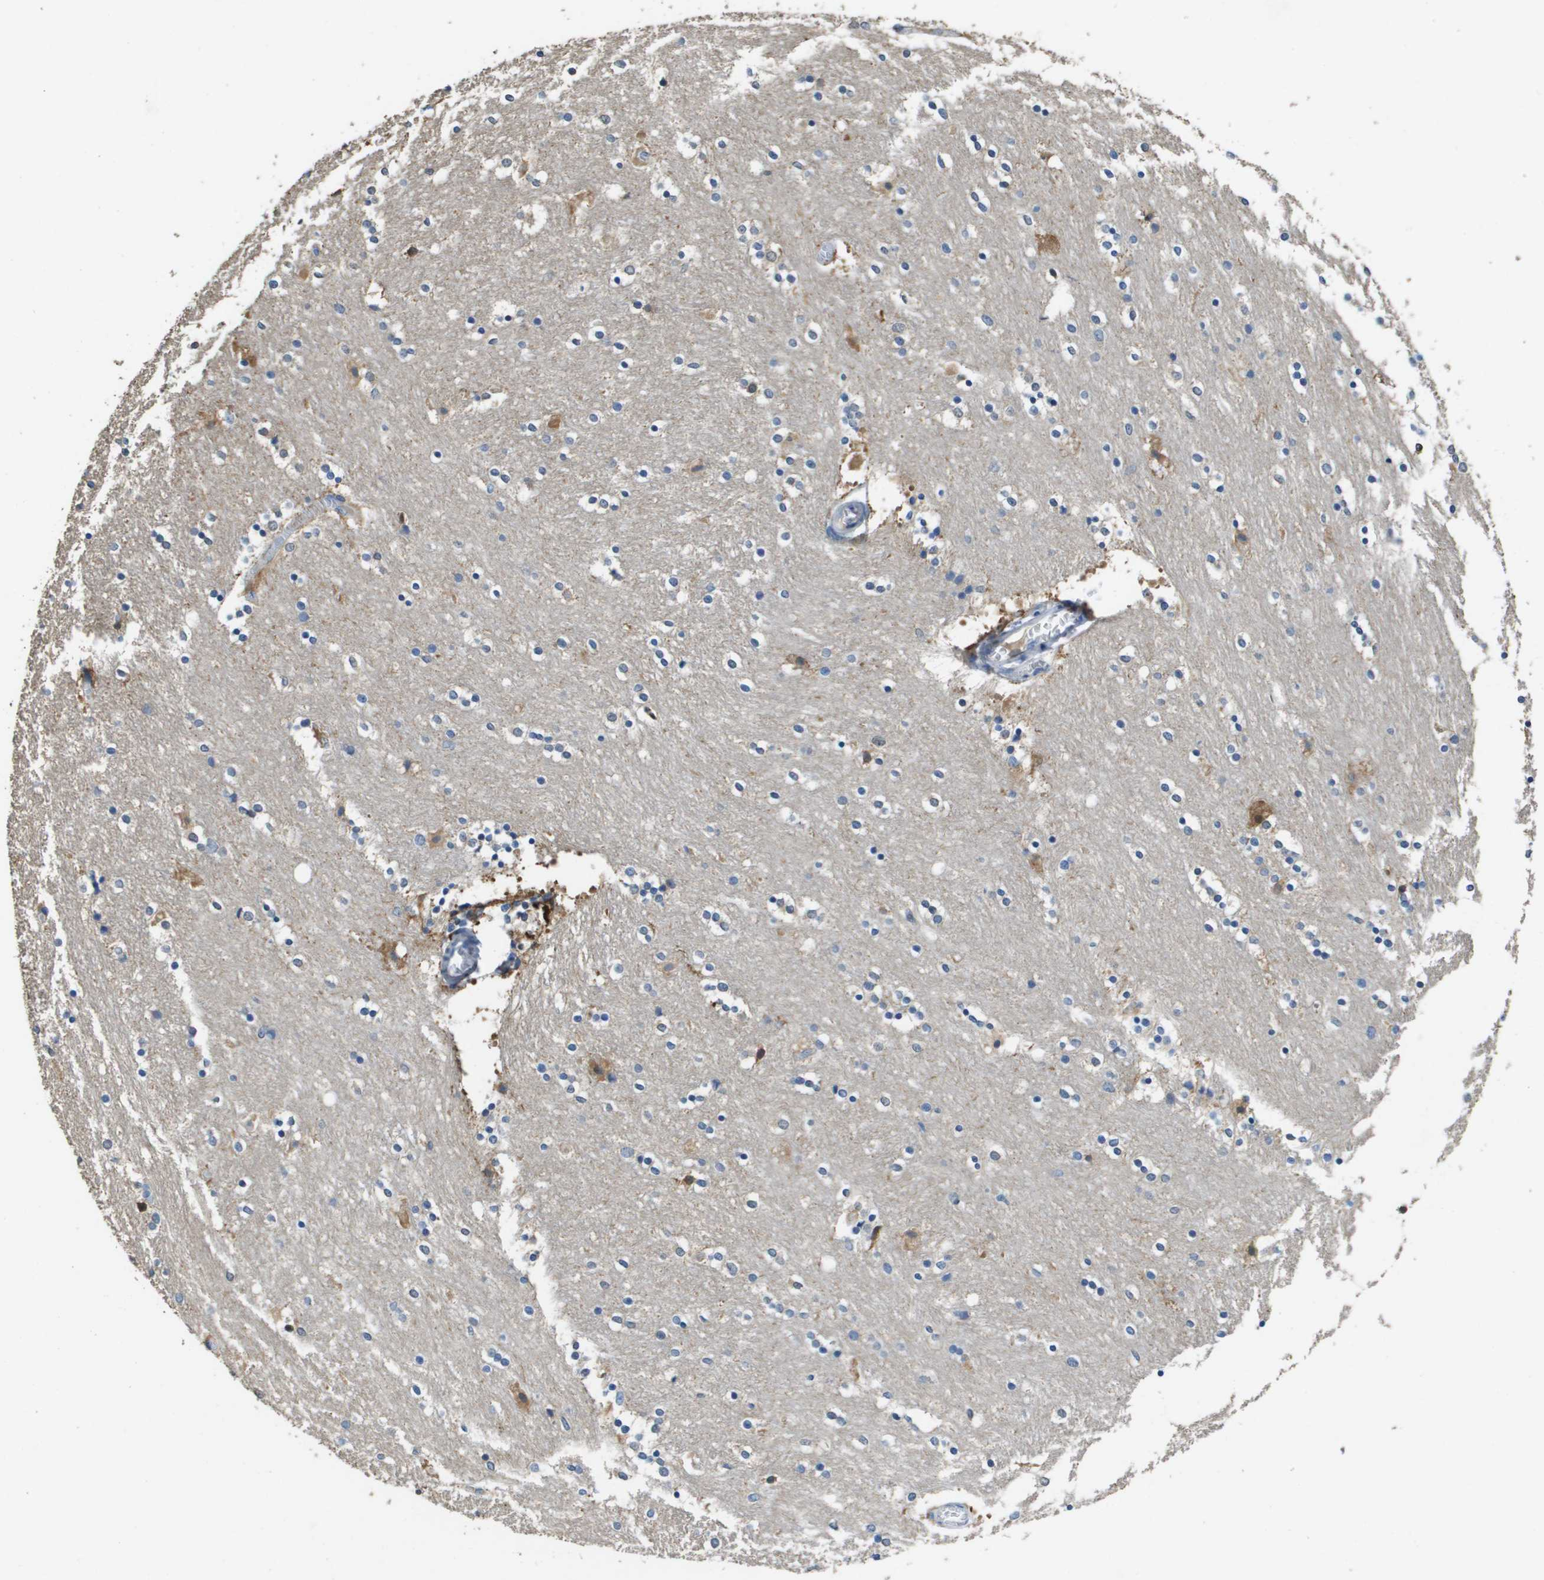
{"staining": {"intensity": "negative", "quantity": "none", "location": "none"}, "tissue": "caudate", "cell_type": "Glial cells", "image_type": "normal", "snomed": [{"axis": "morphology", "description": "Normal tissue, NOS"}, {"axis": "topography", "description": "Lateral ventricle wall"}], "caption": "Protein analysis of normal caudate shows no significant expression in glial cells. (DAB IHC visualized using brightfield microscopy, high magnification).", "gene": "FABP5", "patient": {"sex": "female", "age": 54}}